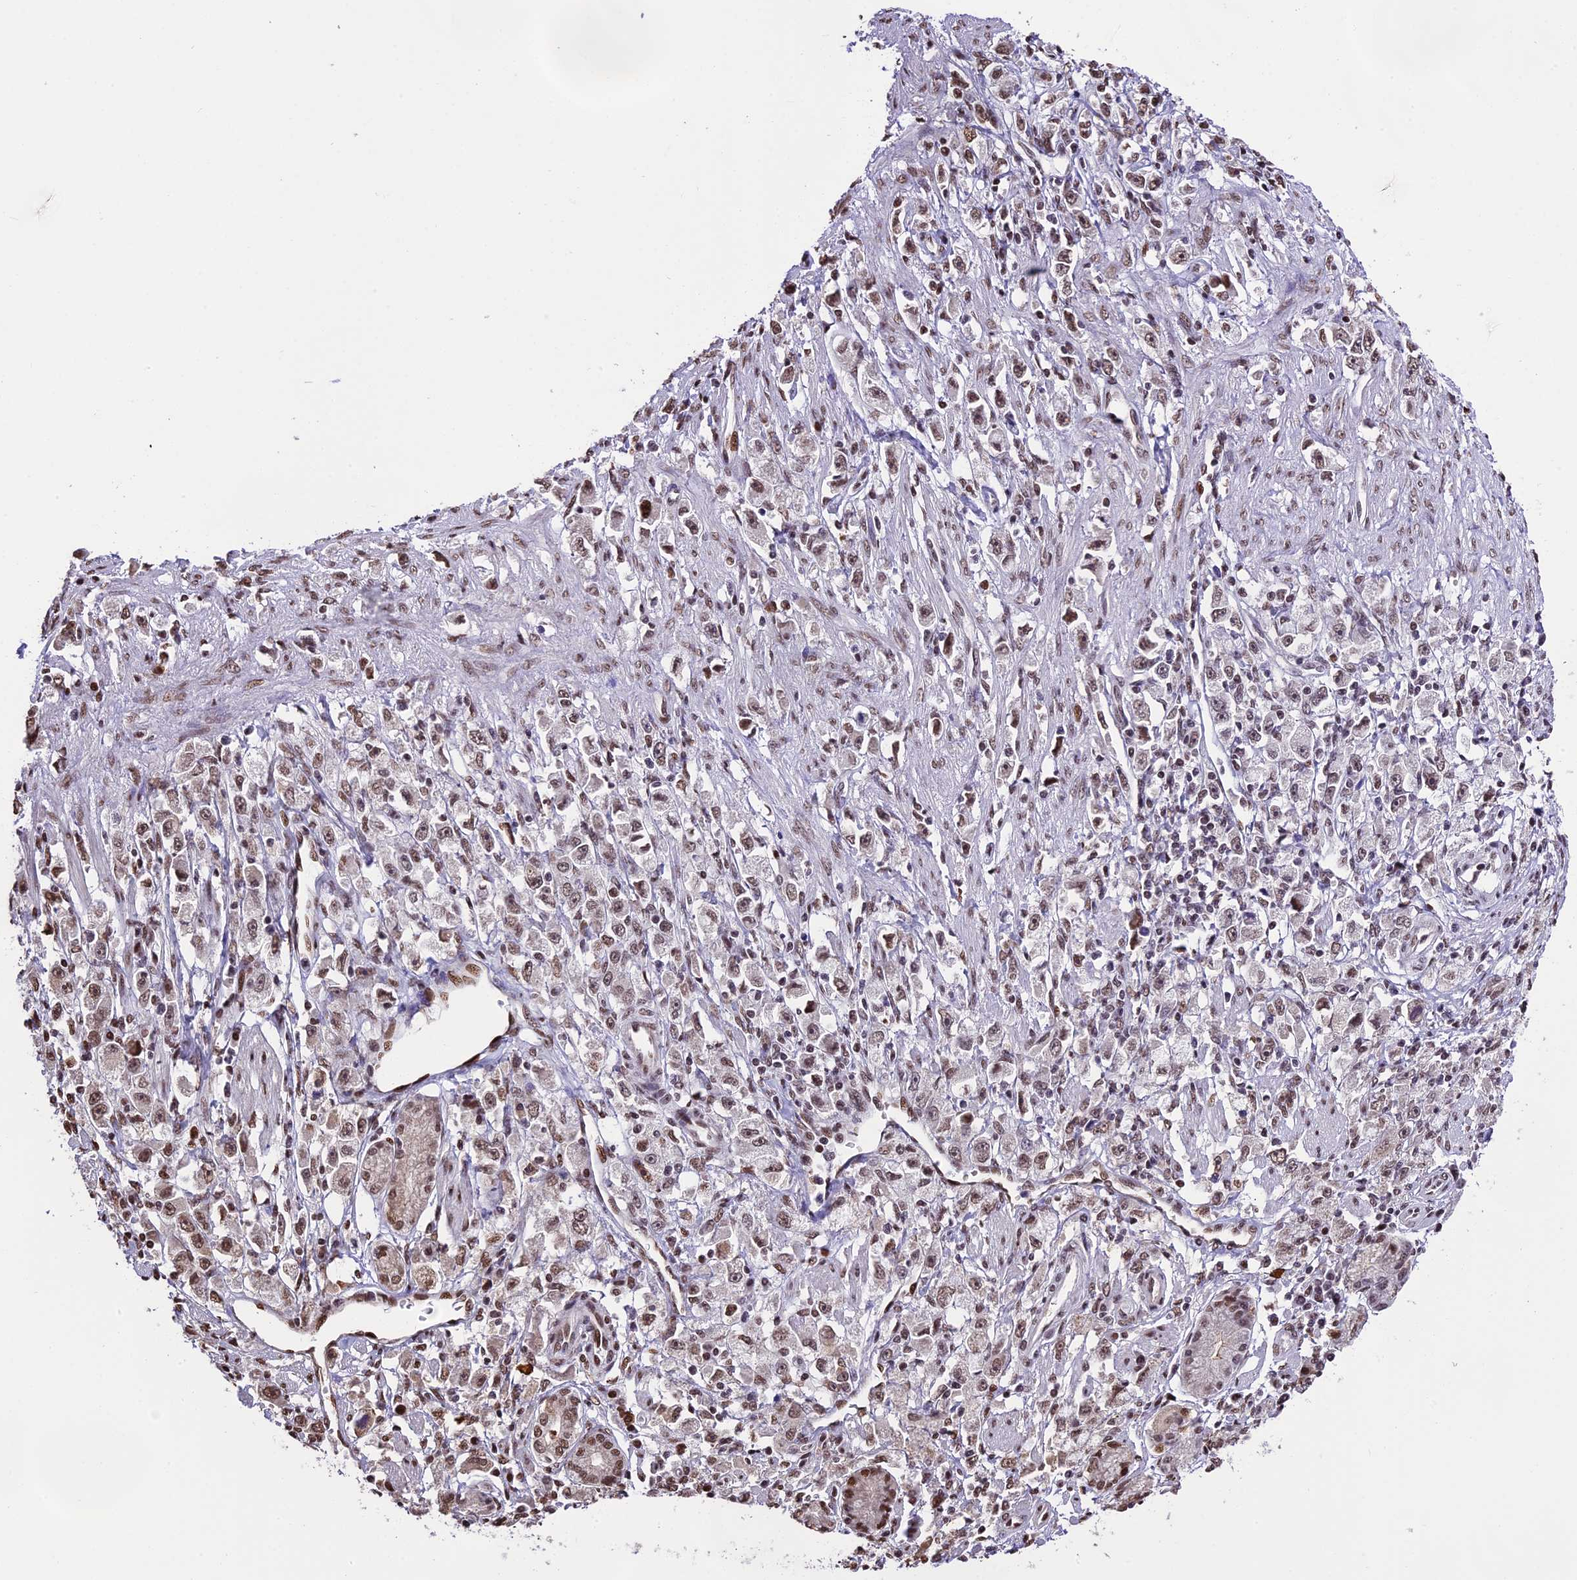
{"staining": {"intensity": "moderate", "quantity": ">75%", "location": "nuclear"}, "tissue": "stomach cancer", "cell_type": "Tumor cells", "image_type": "cancer", "snomed": [{"axis": "morphology", "description": "Adenocarcinoma, NOS"}, {"axis": "topography", "description": "Stomach"}], "caption": "DAB immunohistochemical staining of stomach cancer displays moderate nuclear protein staining in about >75% of tumor cells. The staining is performed using DAB (3,3'-diaminobenzidine) brown chromogen to label protein expression. The nuclei are counter-stained blue using hematoxylin.", "gene": "POLR3E", "patient": {"sex": "female", "age": 59}}